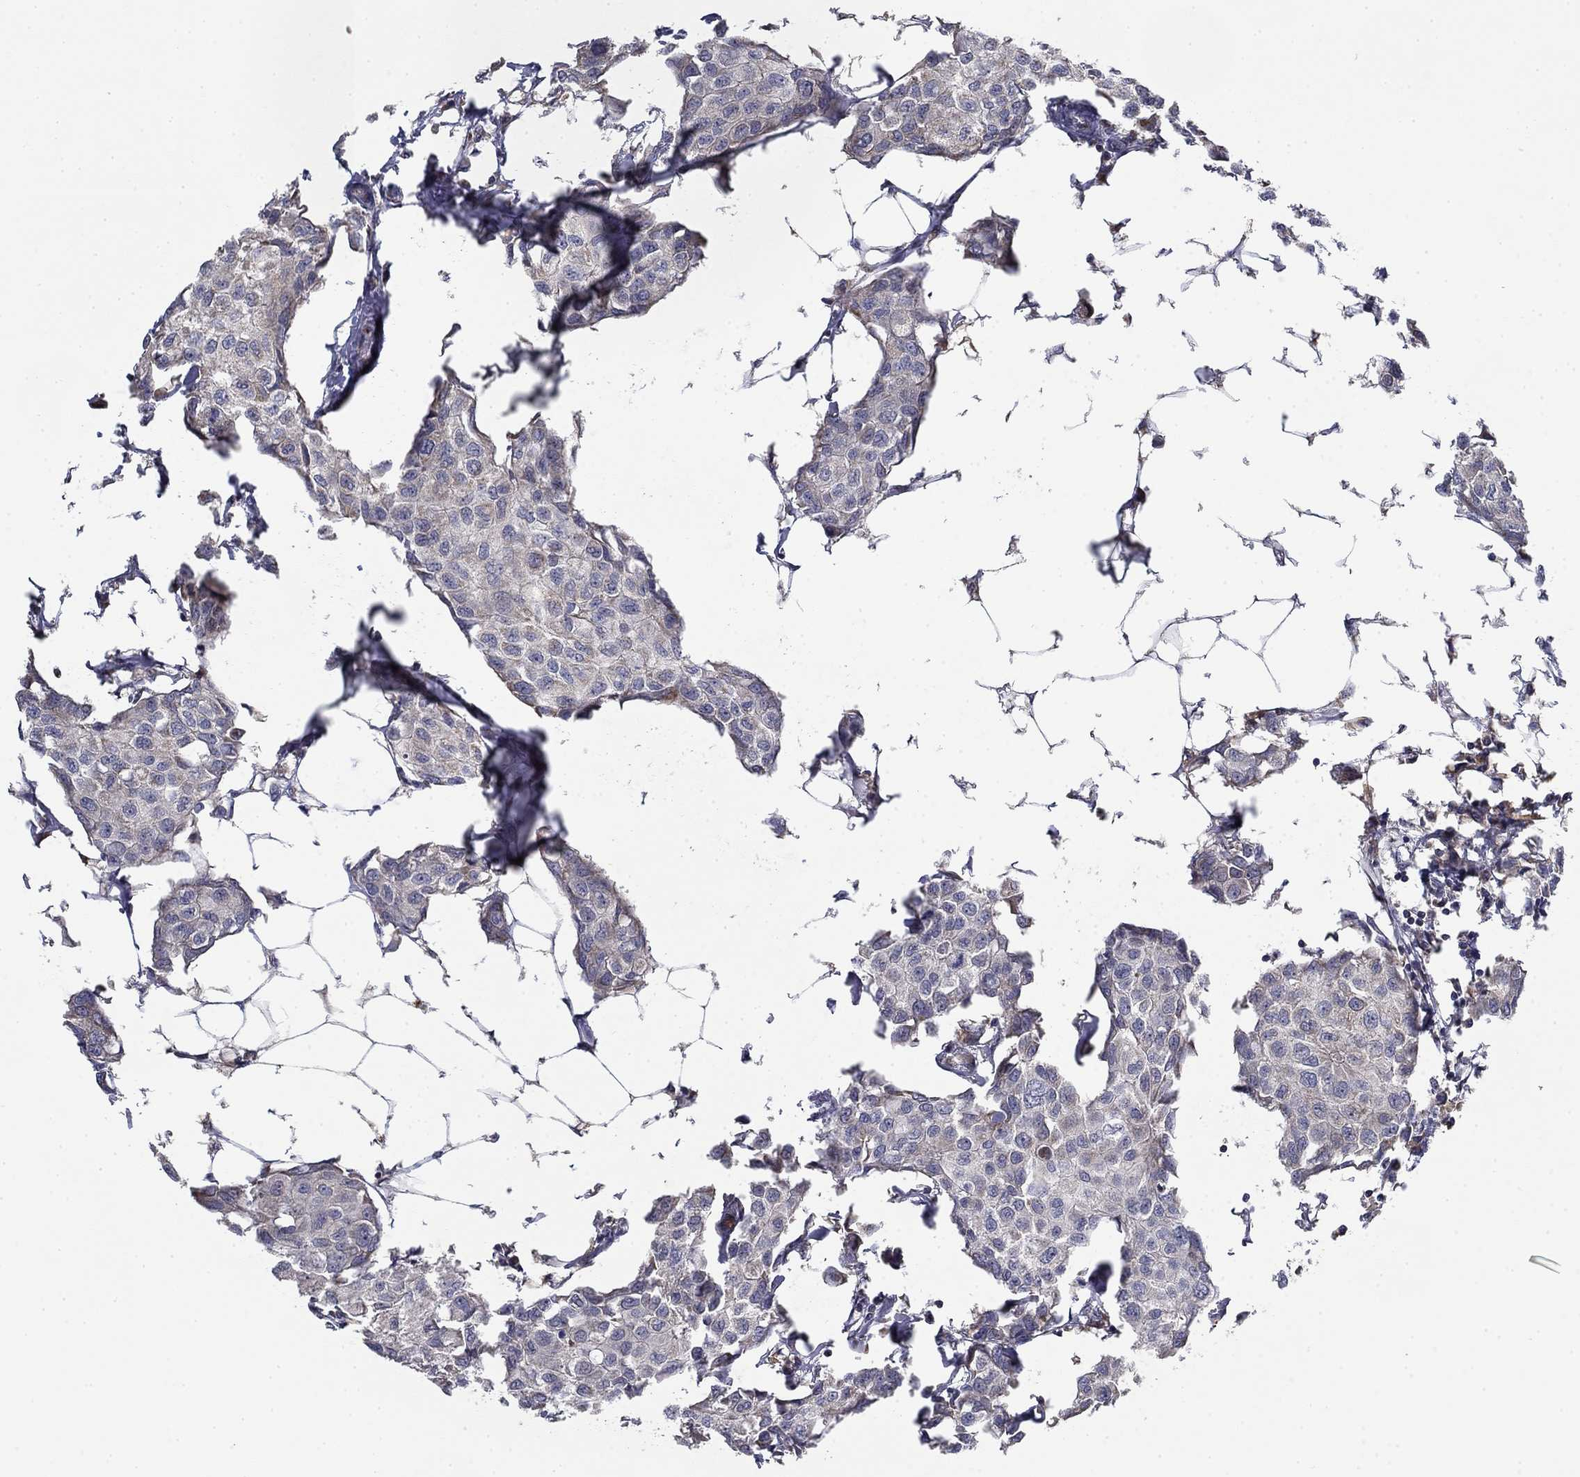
{"staining": {"intensity": "negative", "quantity": "none", "location": "none"}, "tissue": "breast cancer", "cell_type": "Tumor cells", "image_type": "cancer", "snomed": [{"axis": "morphology", "description": "Duct carcinoma"}, {"axis": "topography", "description": "Breast"}], "caption": "Immunohistochemical staining of breast cancer (intraductal carcinoma) exhibits no significant expression in tumor cells. (DAB (3,3'-diaminobenzidine) immunohistochemistry, high magnification).", "gene": "MMAA", "patient": {"sex": "female", "age": 80}}